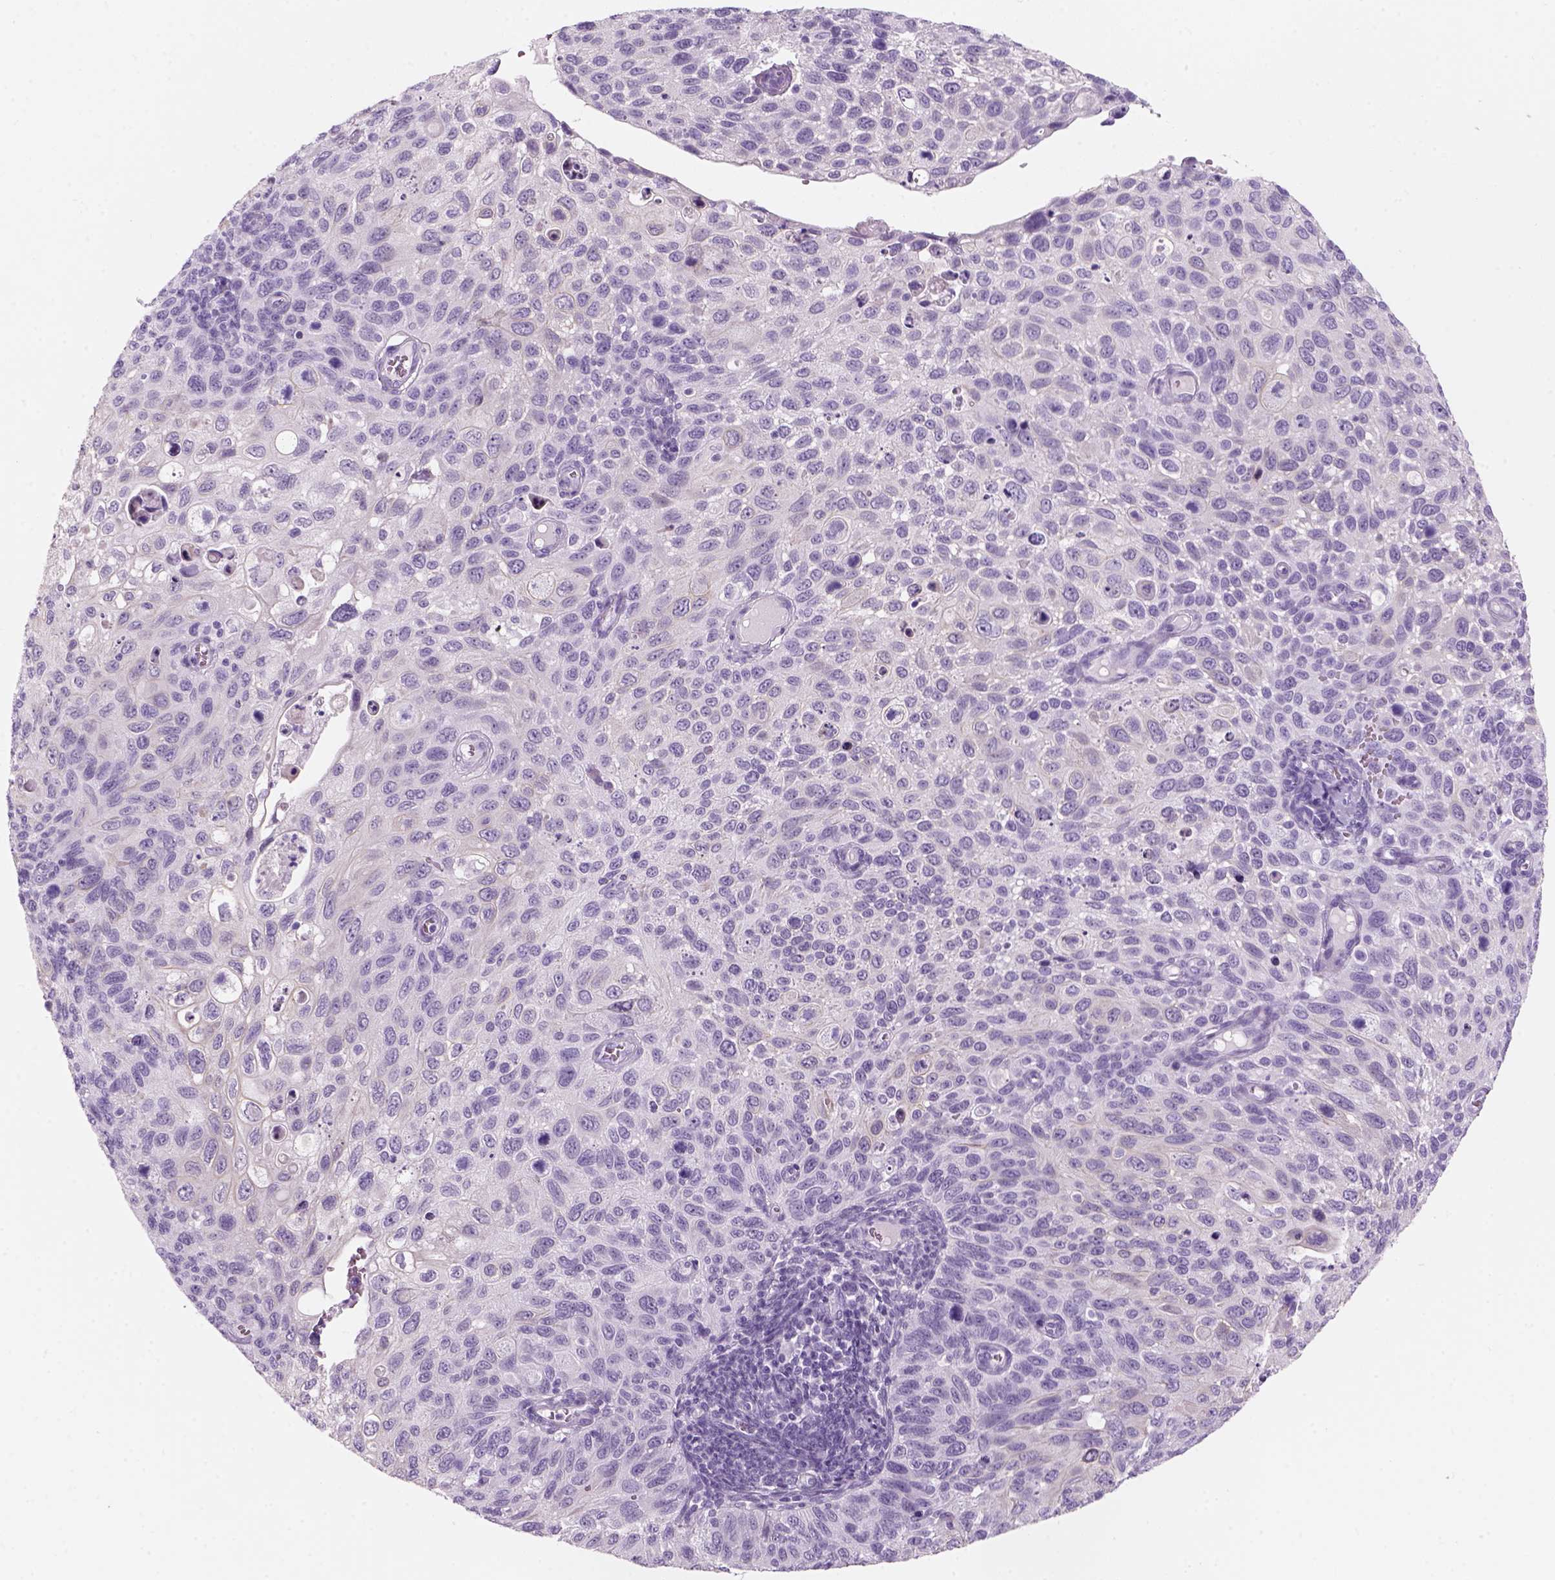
{"staining": {"intensity": "negative", "quantity": "none", "location": "none"}, "tissue": "cervical cancer", "cell_type": "Tumor cells", "image_type": "cancer", "snomed": [{"axis": "morphology", "description": "Squamous cell carcinoma, NOS"}, {"axis": "topography", "description": "Cervix"}], "caption": "The IHC photomicrograph has no significant positivity in tumor cells of cervical squamous cell carcinoma tissue.", "gene": "KRTAP11-1", "patient": {"sex": "female", "age": 70}}